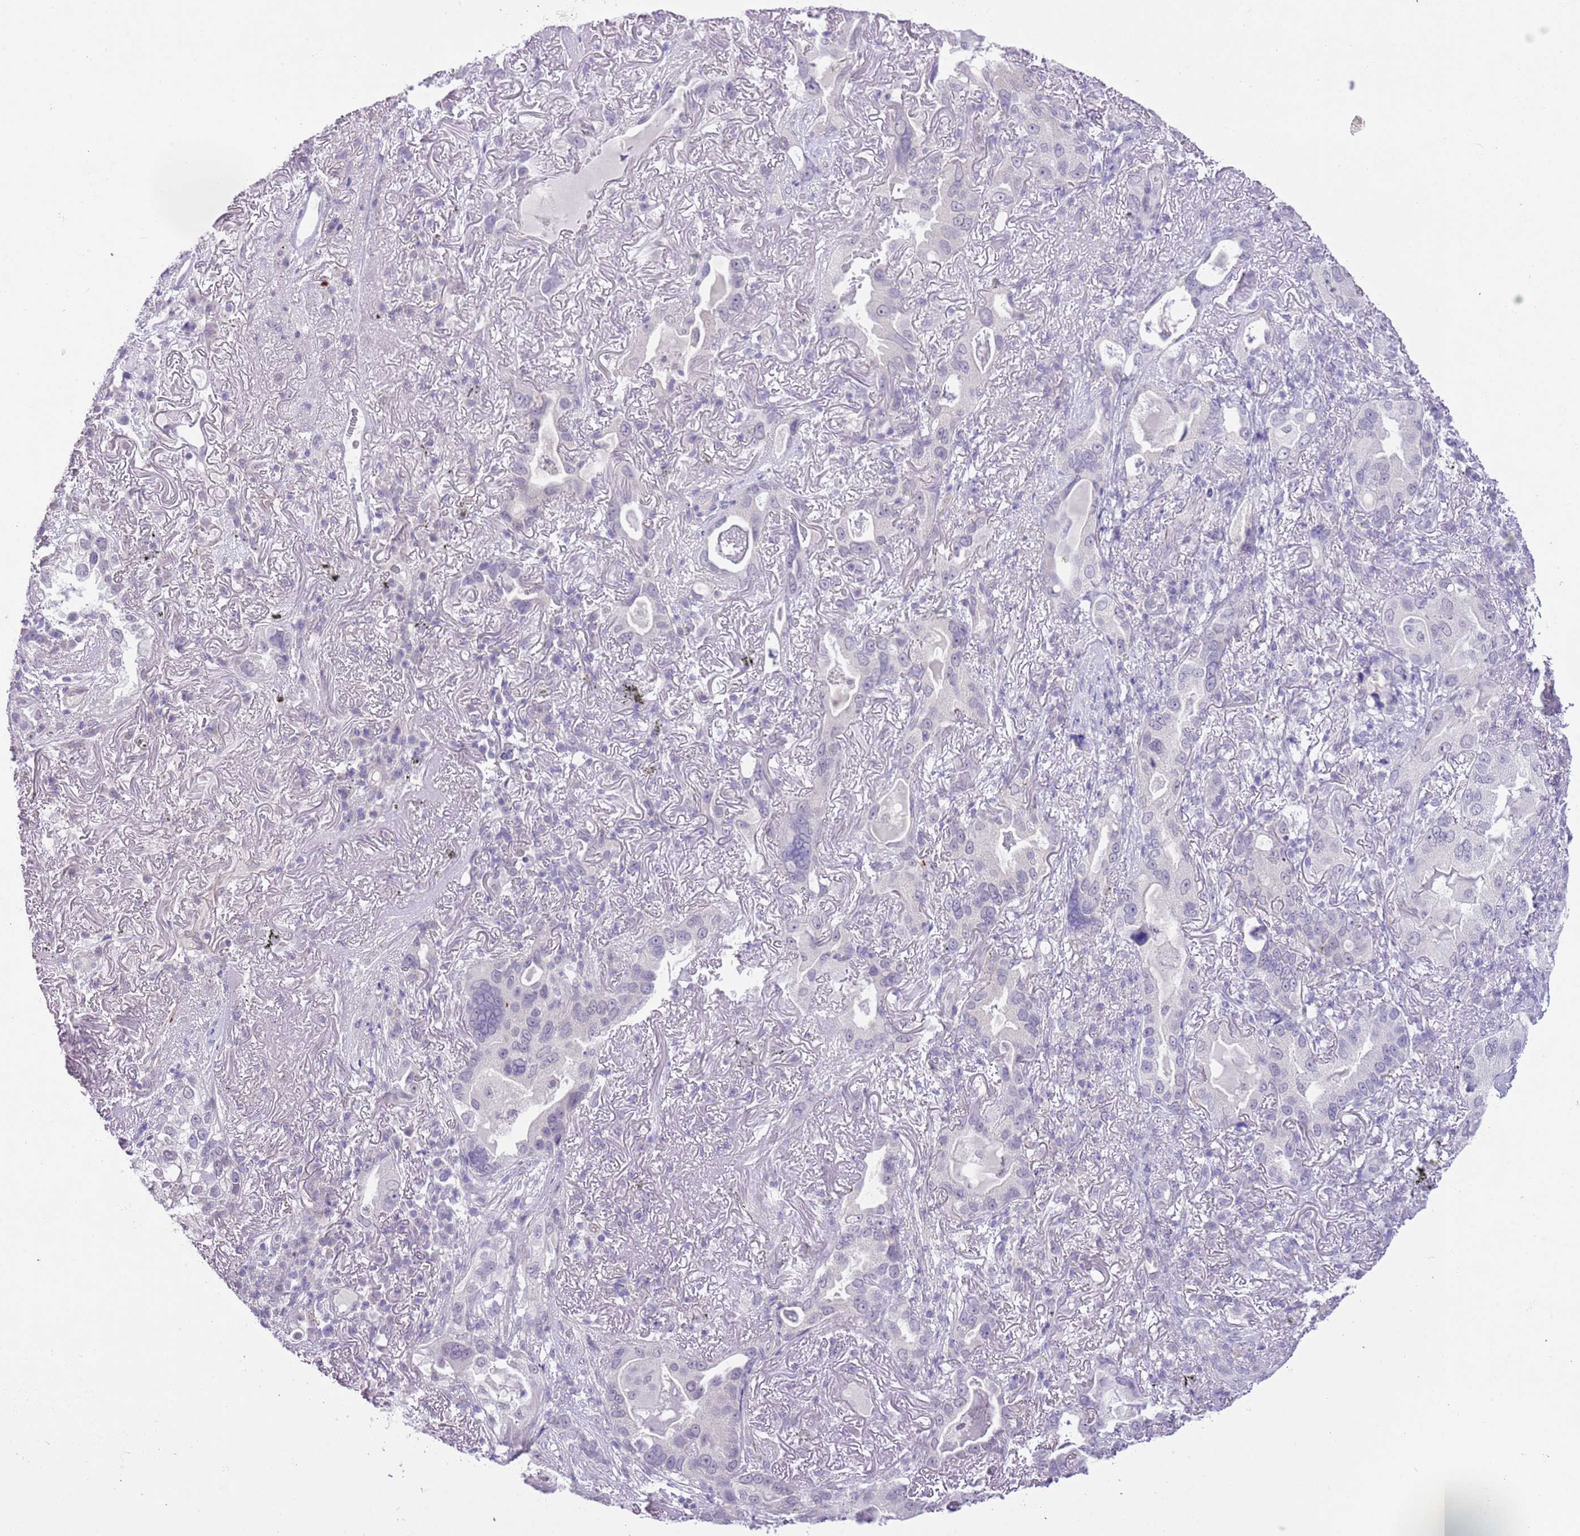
{"staining": {"intensity": "negative", "quantity": "none", "location": "none"}, "tissue": "lung cancer", "cell_type": "Tumor cells", "image_type": "cancer", "snomed": [{"axis": "morphology", "description": "Adenocarcinoma, NOS"}, {"axis": "topography", "description": "Lung"}], "caption": "Image shows no protein expression in tumor cells of lung adenocarcinoma tissue.", "gene": "MIDN", "patient": {"sex": "female", "age": 69}}